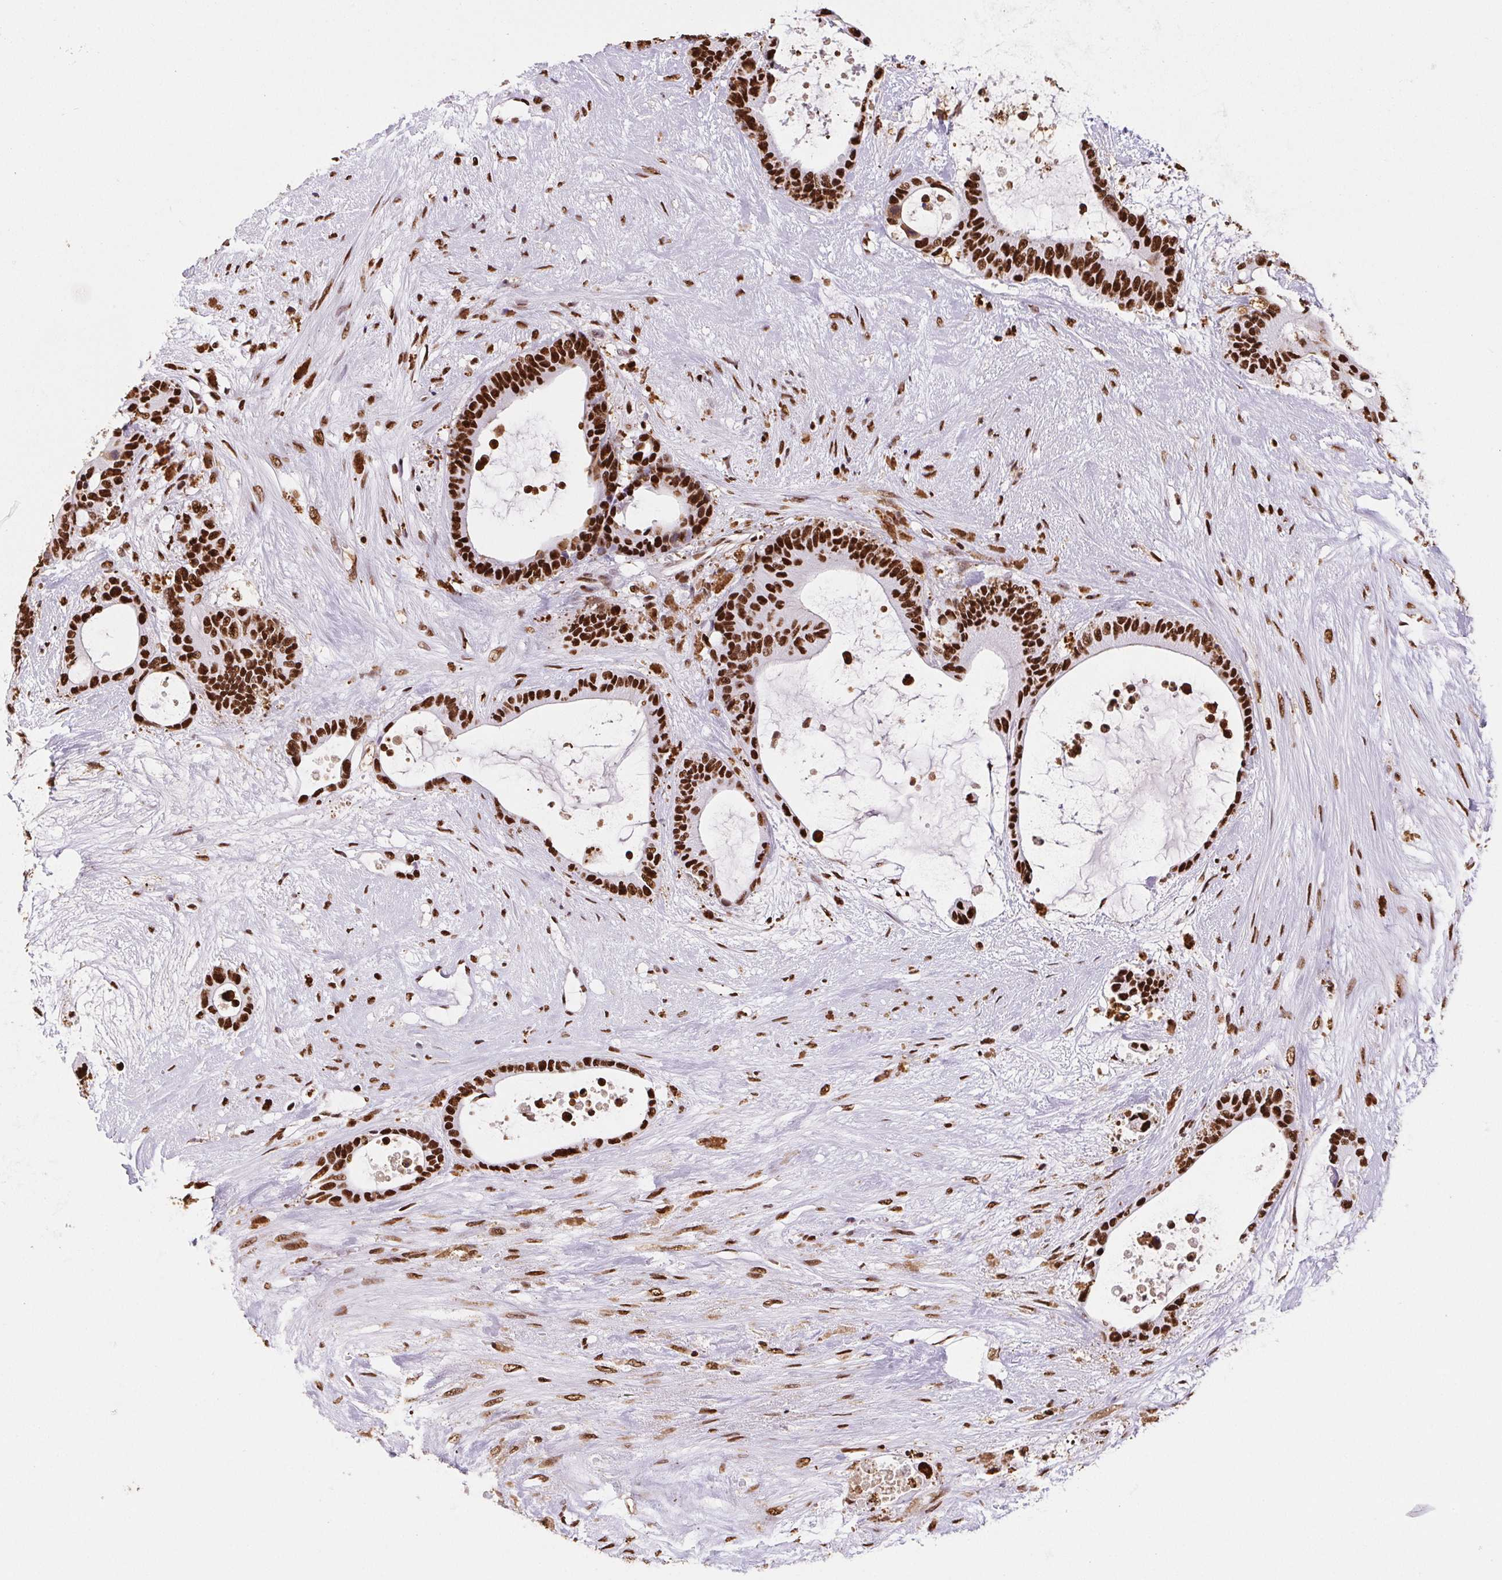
{"staining": {"intensity": "strong", "quantity": ">75%", "location": "nuclear"}, "tissue": "liver cancer", "cell_type": "Tumor cells", "image_type": "cancer", "snomed": [{"axis": "morphology", "description": "Normal tissue, NOS"}, {"axis": "morphology", "description": "Cholangiocarcinoma"}, {"axis": "topography", "description": "Liver"}, {"axis": "topography", "description": "Peripheral nerve tissue"}], "caption": "Human liver cancer (cholangiocarcinoma) stained with a protein marker displays strong staining in tumor cells.", "gene": "SET", "patient": {"sex": "female", "age": 73}}